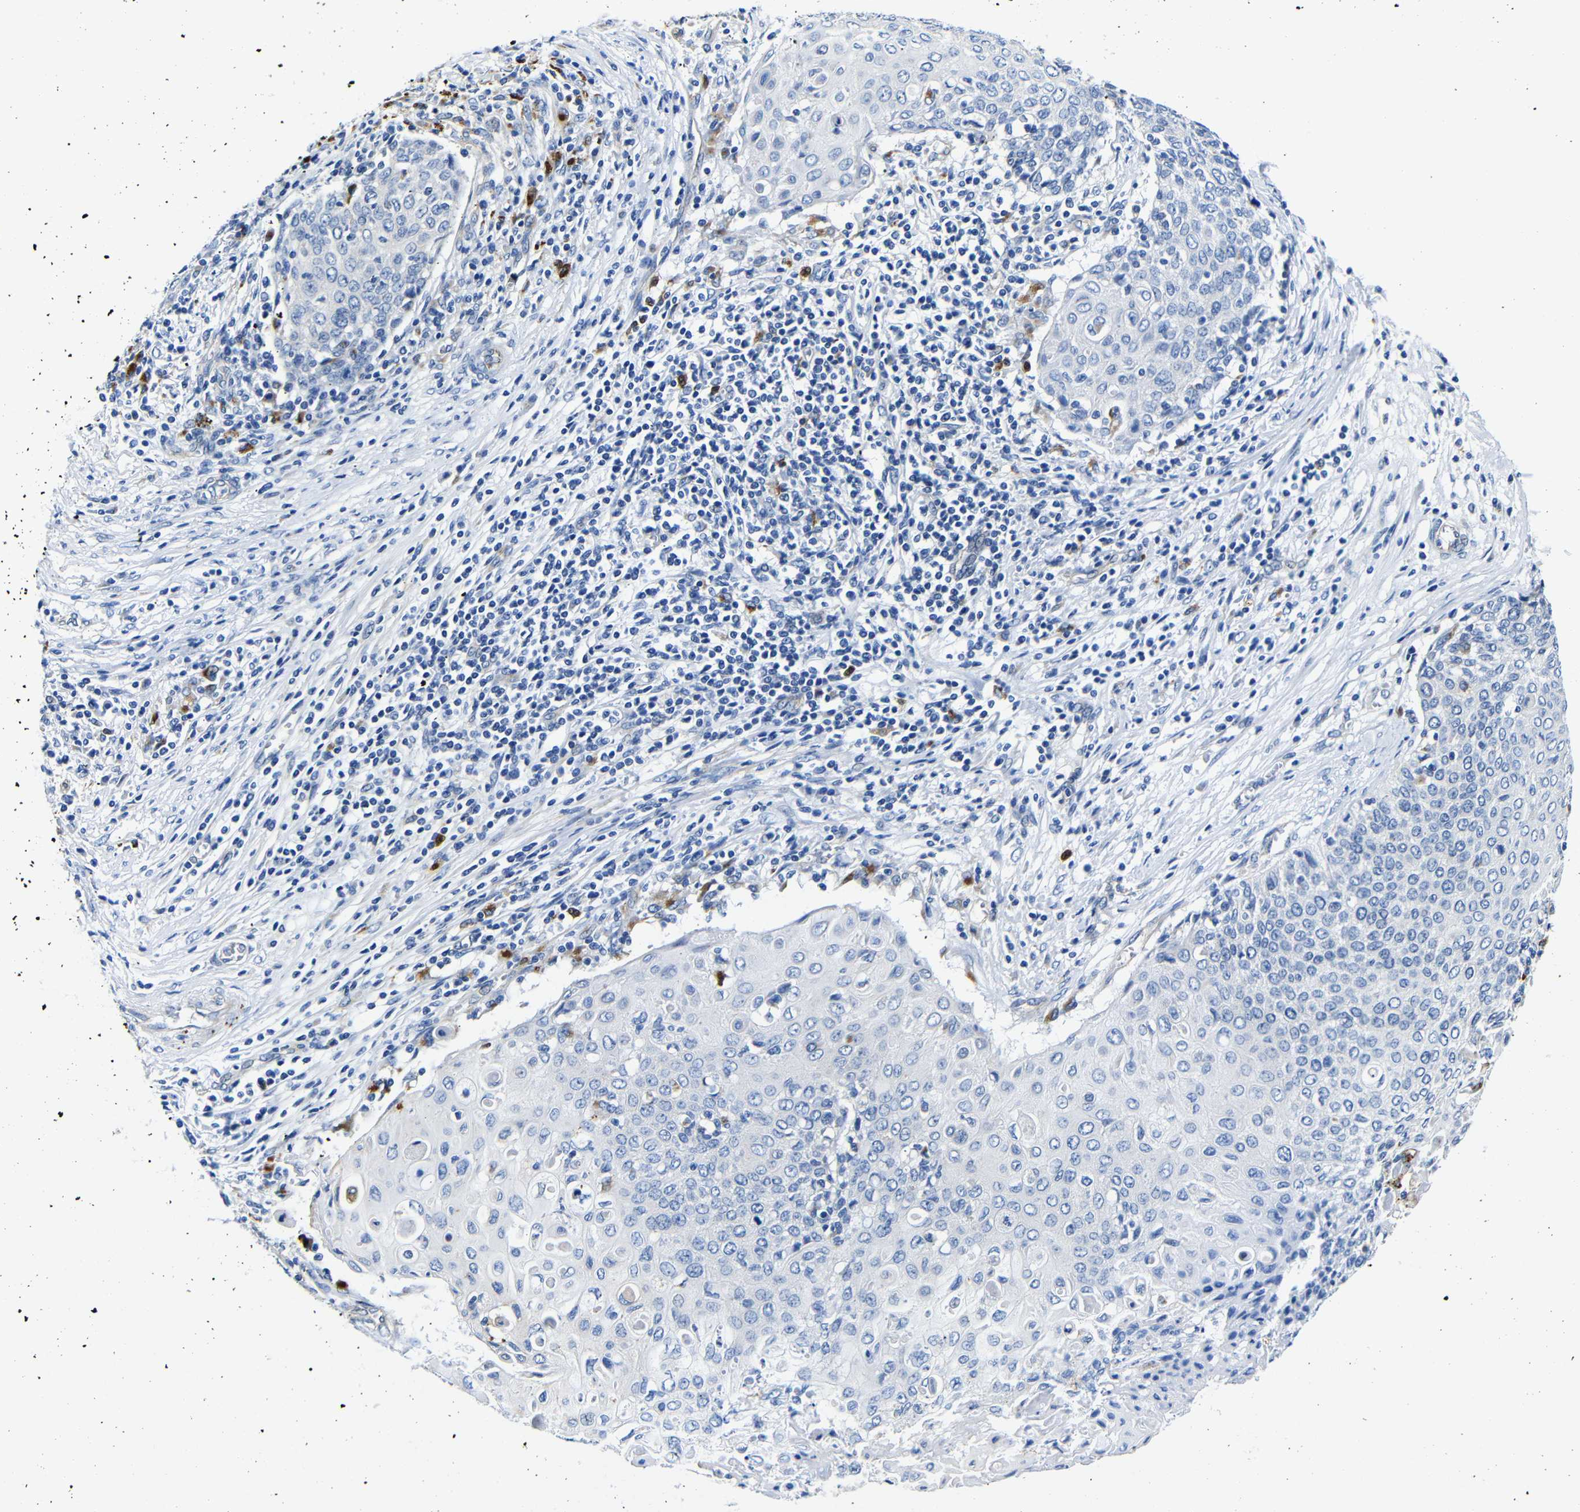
{"staining": {"intensity": "negative", "quantity": "none", "location": "none"}, "tissue": "cervical cancer", "cell_type": "Tumor cells", "image_type": "cancer", "snomed": [{"axis": "morphology", "description": "Squamous cell carcinoma, NOS"}, {"axis": "topography", "description": "Cervix"}], "caption": "An image of squamous cell carcinoma (cervical) stained for a protein demonstrates no brown staining in tumor cells.", "gene": "GIMAP2", "patient": {"sex": "female", "age": 39}}